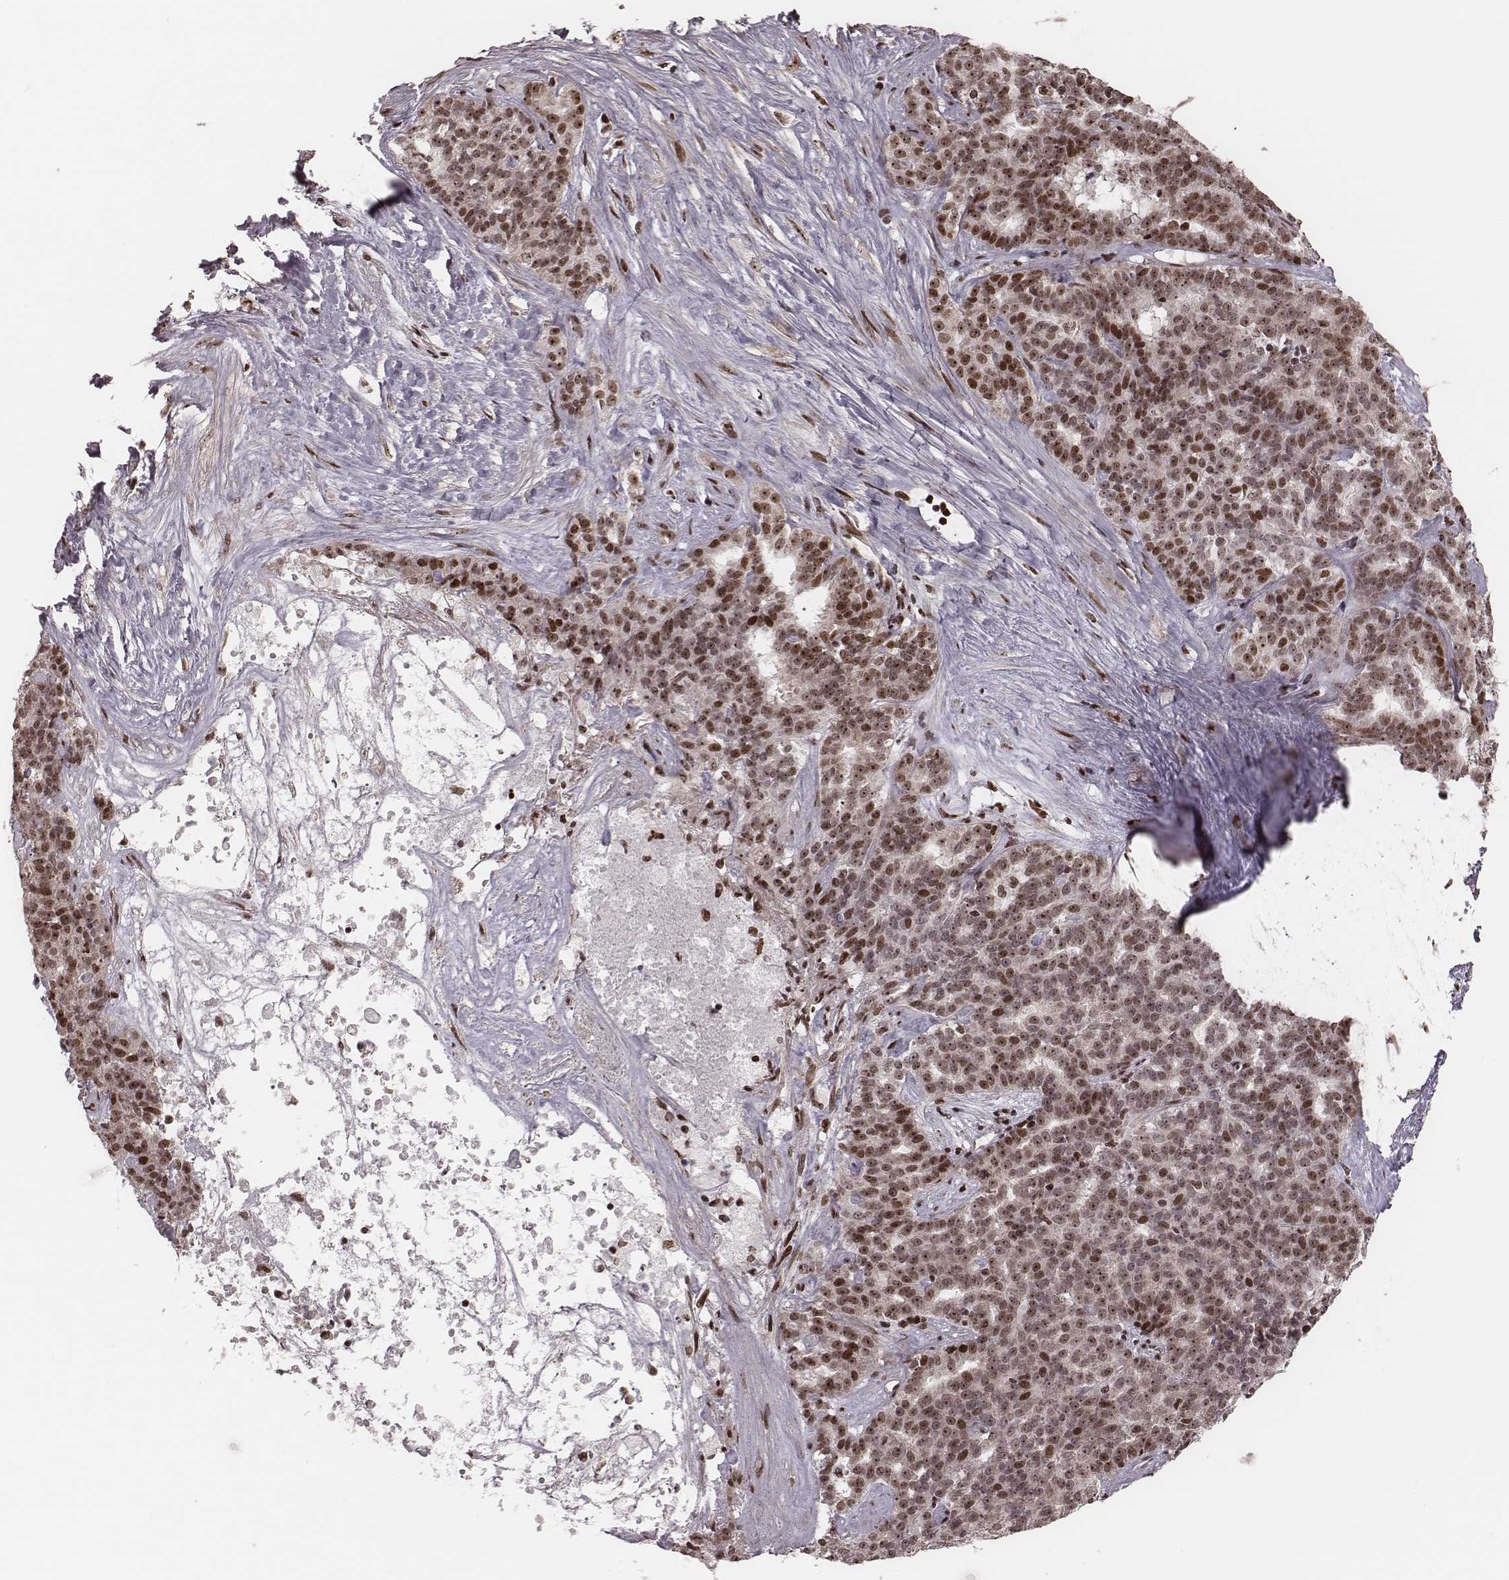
{"staining": {"intensity": "moderate", "quantity": "25%-75%", "location": "nuclear"}, "tissue": "liver cancer", "cell_type": "Tumor cells", "image_type": "cancer", "snomed": [{"axis": "morphology", "description": "Cholangiocarcinoma"}, {"axis": "topography", "description": "Liver"}], "caption": "Immunohistochemistry (IHC) of human liver cancer displays medium levels of moderate nuclear staining in about 25%-75% of tumor cells. The protein of interest is shown in brown color, while the nuclei are stained blue.", "gene": "VRK3", "patient": {"sex": "female", "age": 47}}